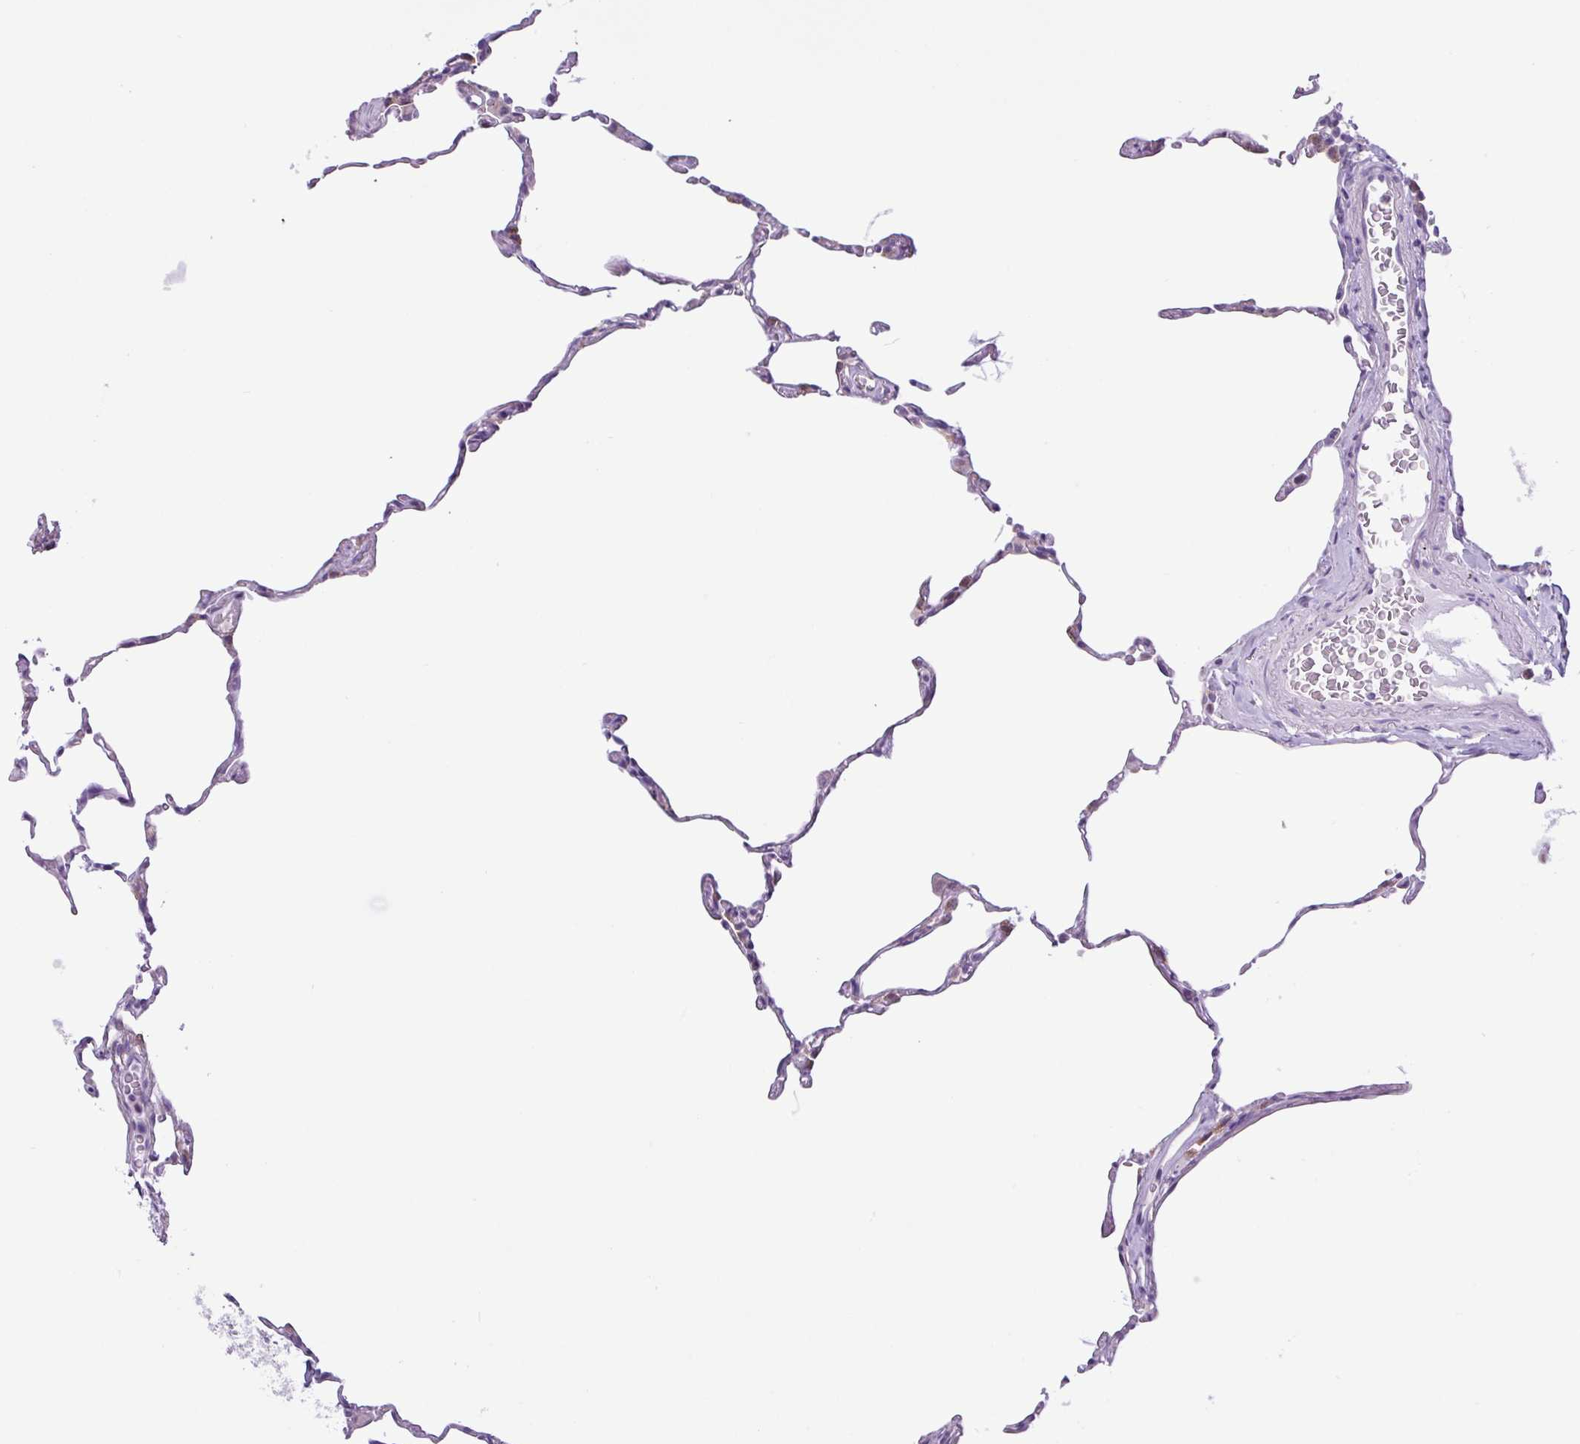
{"staining": {"intensity": "weak", "quantity": "25%-75%", "location": "cytoplasmic/membranous"}, "tissue": "lung", "cell_type": "Alveolar cells", "image_type": "normal", "snomed": [{"axis": "morphology", "description": "Normal tissue, NOS"}, {"axis": "topography", "description": "Lung"}], "caption": "DAB immunohistochemical staining of unremarkable lung reveals weak cytoplasmic/membranous protein staining in about 25%-75% of alveolar cells.", "gene": "TONSL", "patient": {"sex": "female", "age": 57}}